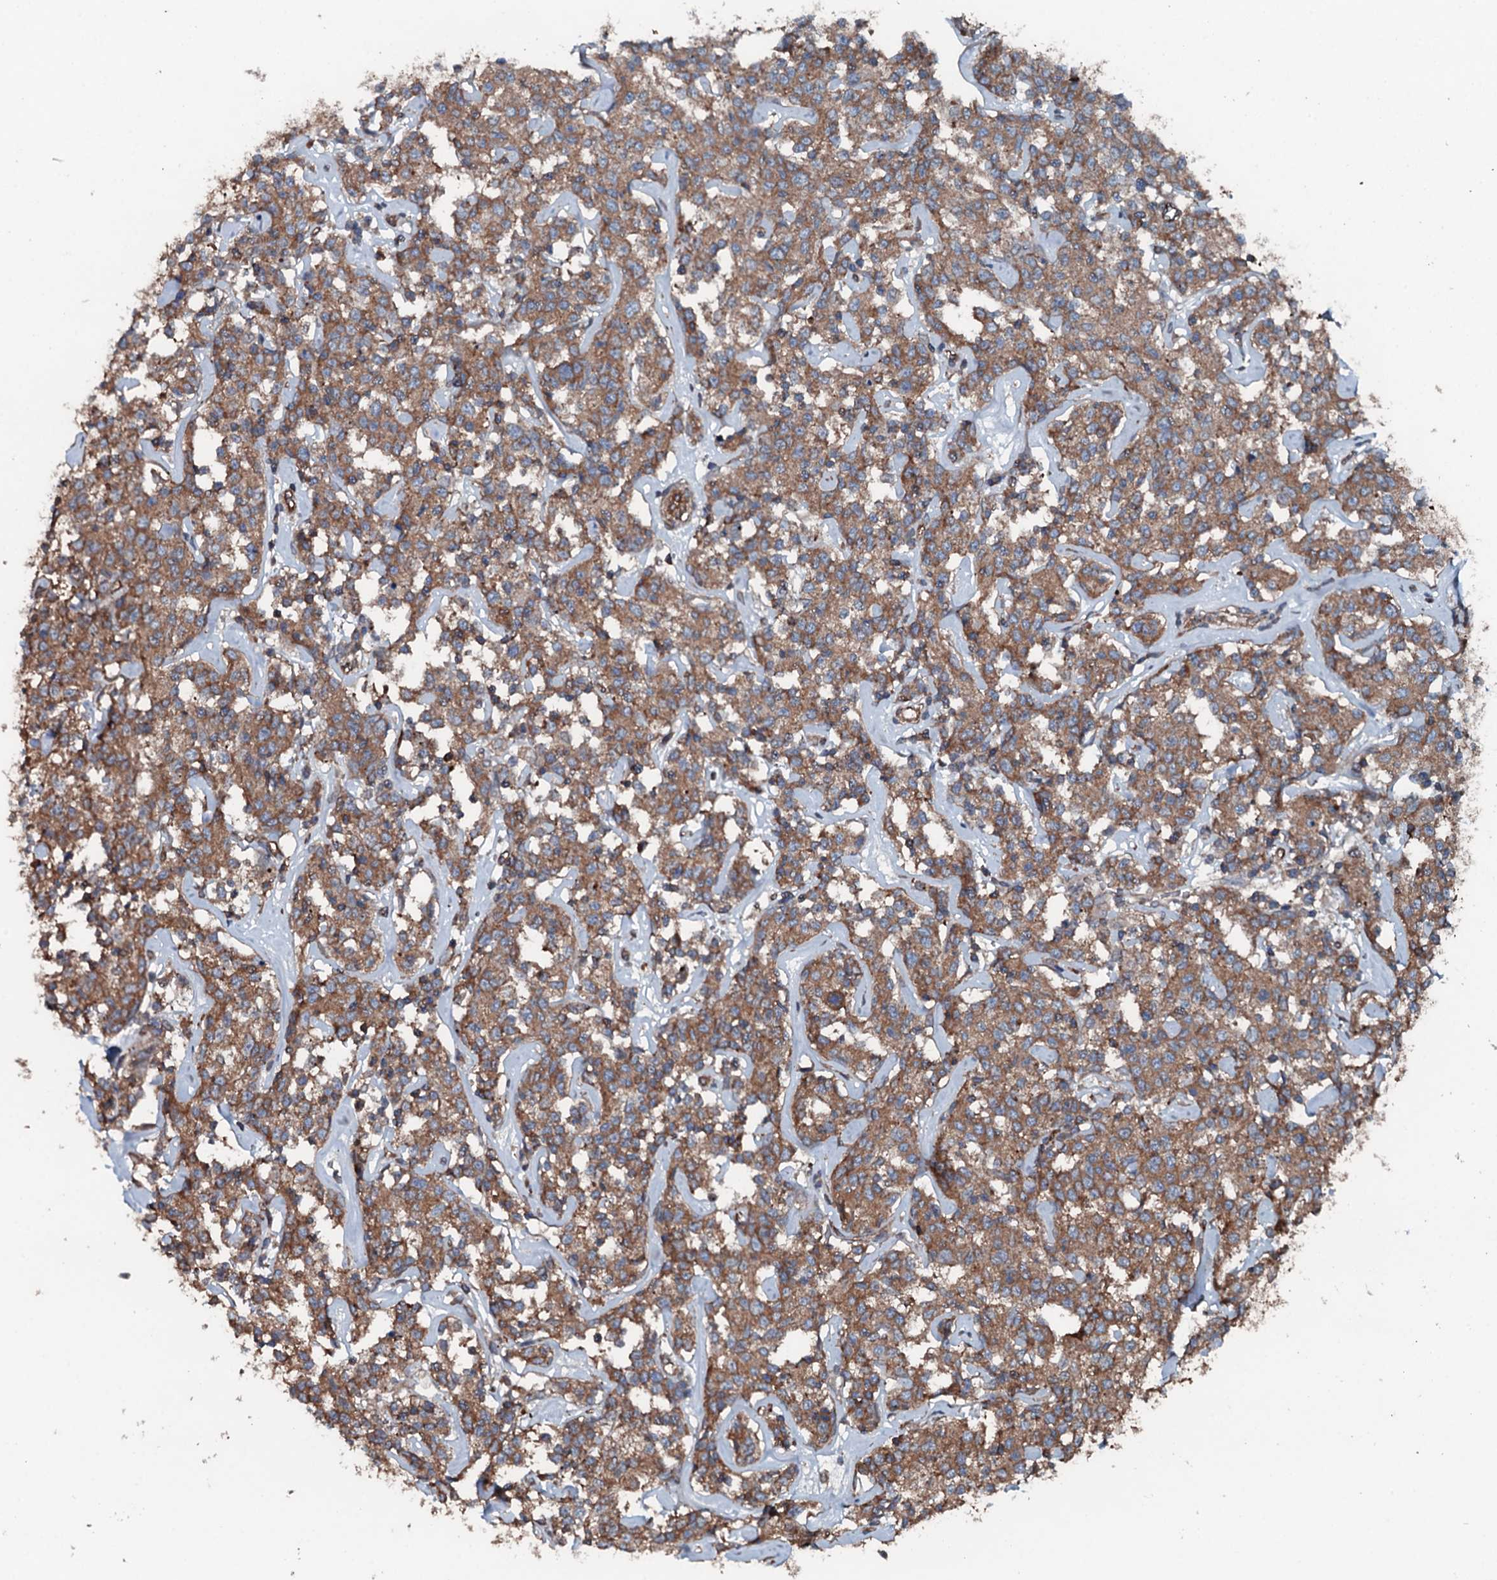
{"staining": {"intensity": "moderate", "quantity": ">75%", "location": "cytoplasmic/membranous"}, "tissue": "lymphoma", "cell_type": "Tumor cells", "image_type": "cancer", "snomed": [{"axis": "morphology", "description": "Malignant lymphoma, non-Hodgkin's type, Low grade"}, {"axis": "topography", "description": "Small intestine"}], "caption": "Tumor cells demonstrate medium levels of moderate cytoplasmic/membranous expression in approximately >75% of cells in human malignant lymphoma, non-Hodgkin's type (low-grade).", "gene": "SLC25A38", "patient": {"sex": "female", "age": 59}}